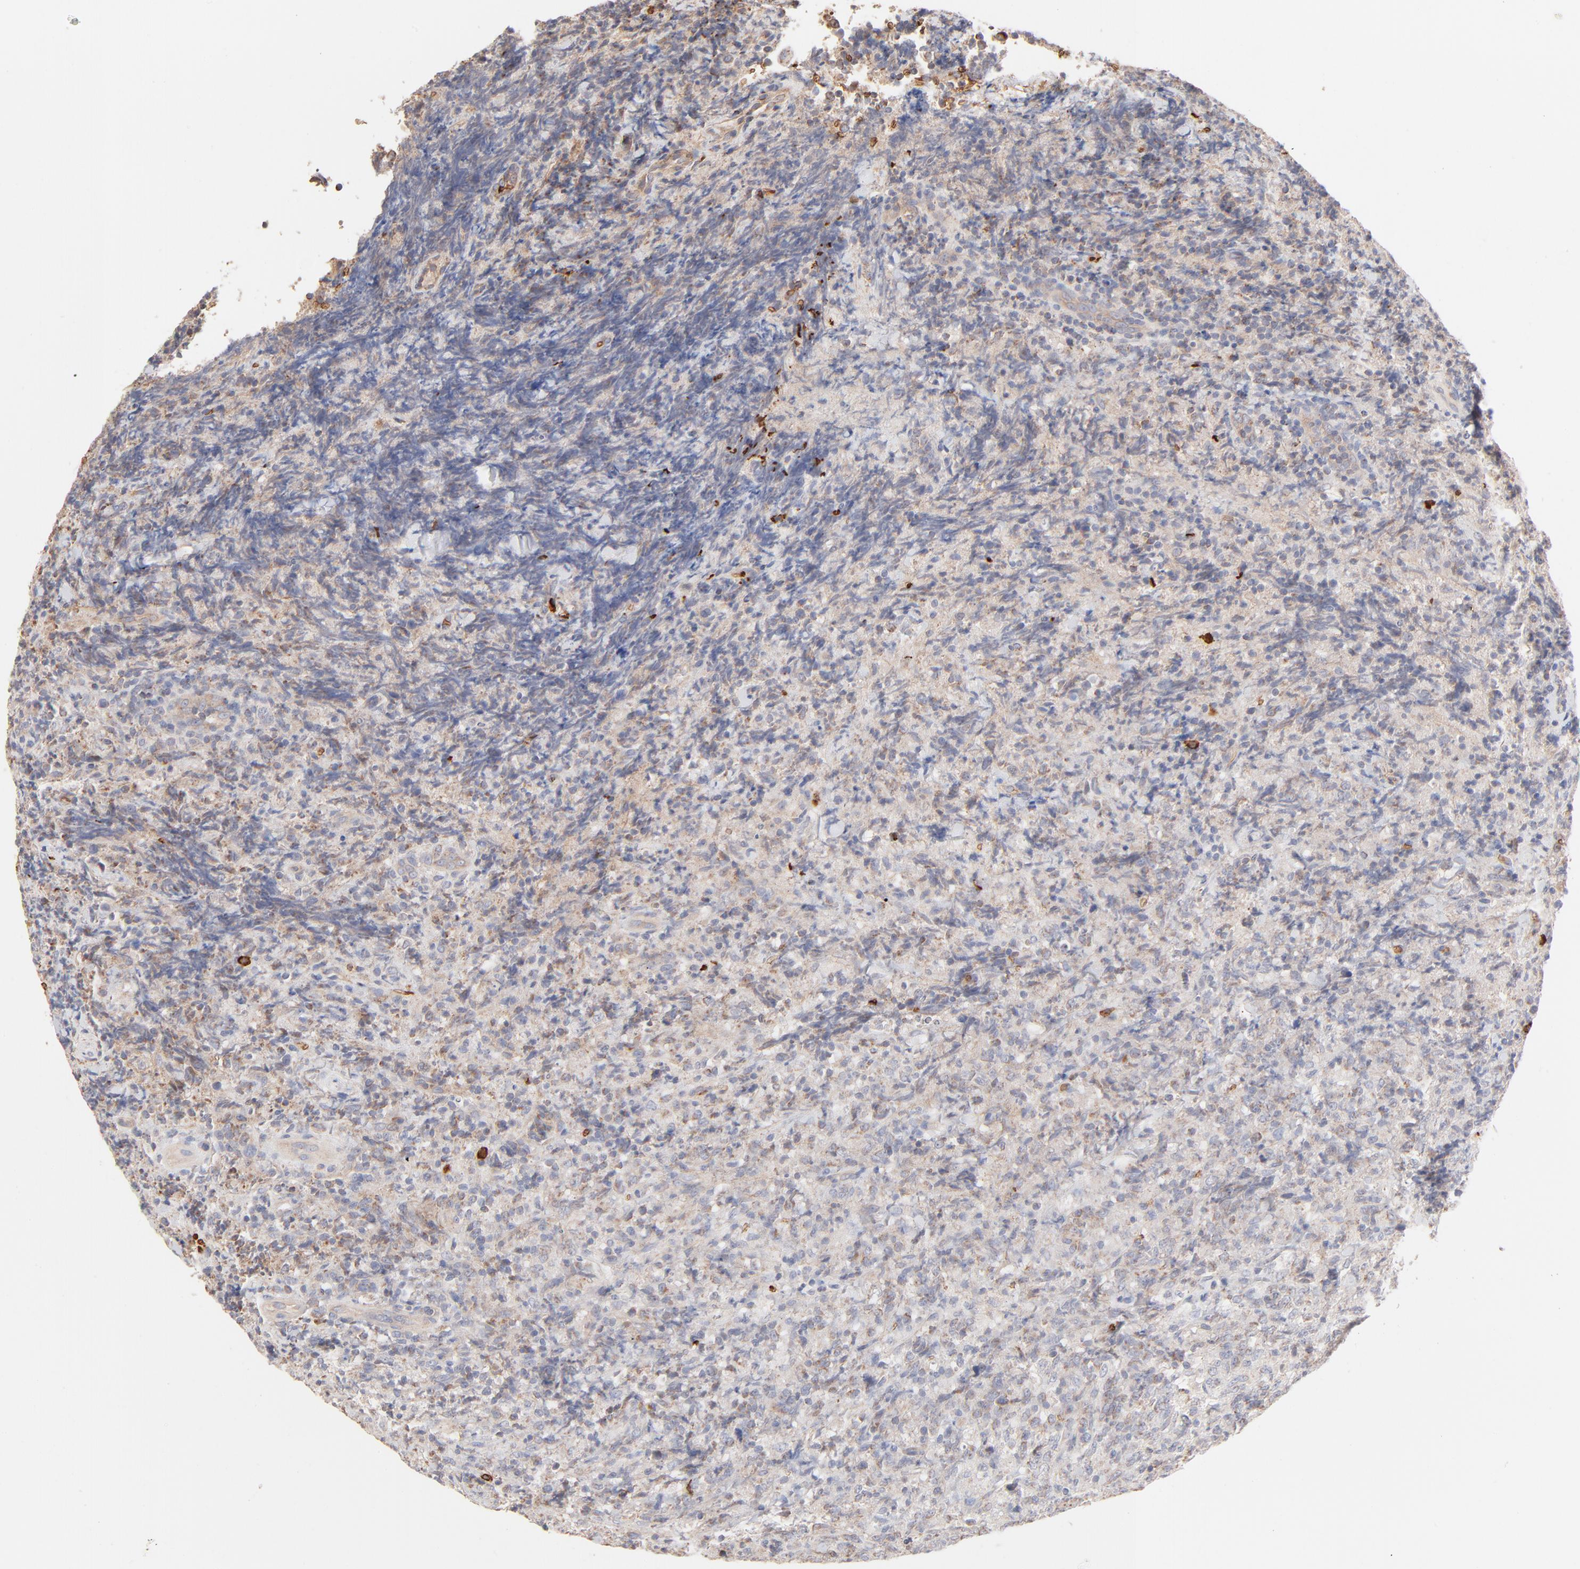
{"staining": {"intensity": "negative", "quantity": "none", "location": "none"}, "tissue": "lymphoma", "cell_type": "Tumor cells", "image_type": "cancer", "snomed": [{"axis": "morphology", "description": "Malignant lymphoma, non-Hodgkin's type, High grade"}, {"axis": "topography", "description": "Tonsil"}], "caption": "High-grade malignant lymphoma, non-Hodgkin's type was stained to show a protein in brown. There is no significant staining in tumor cells.", "gene": "SPTB", "patient": {"sex": "female", "age": 36}}